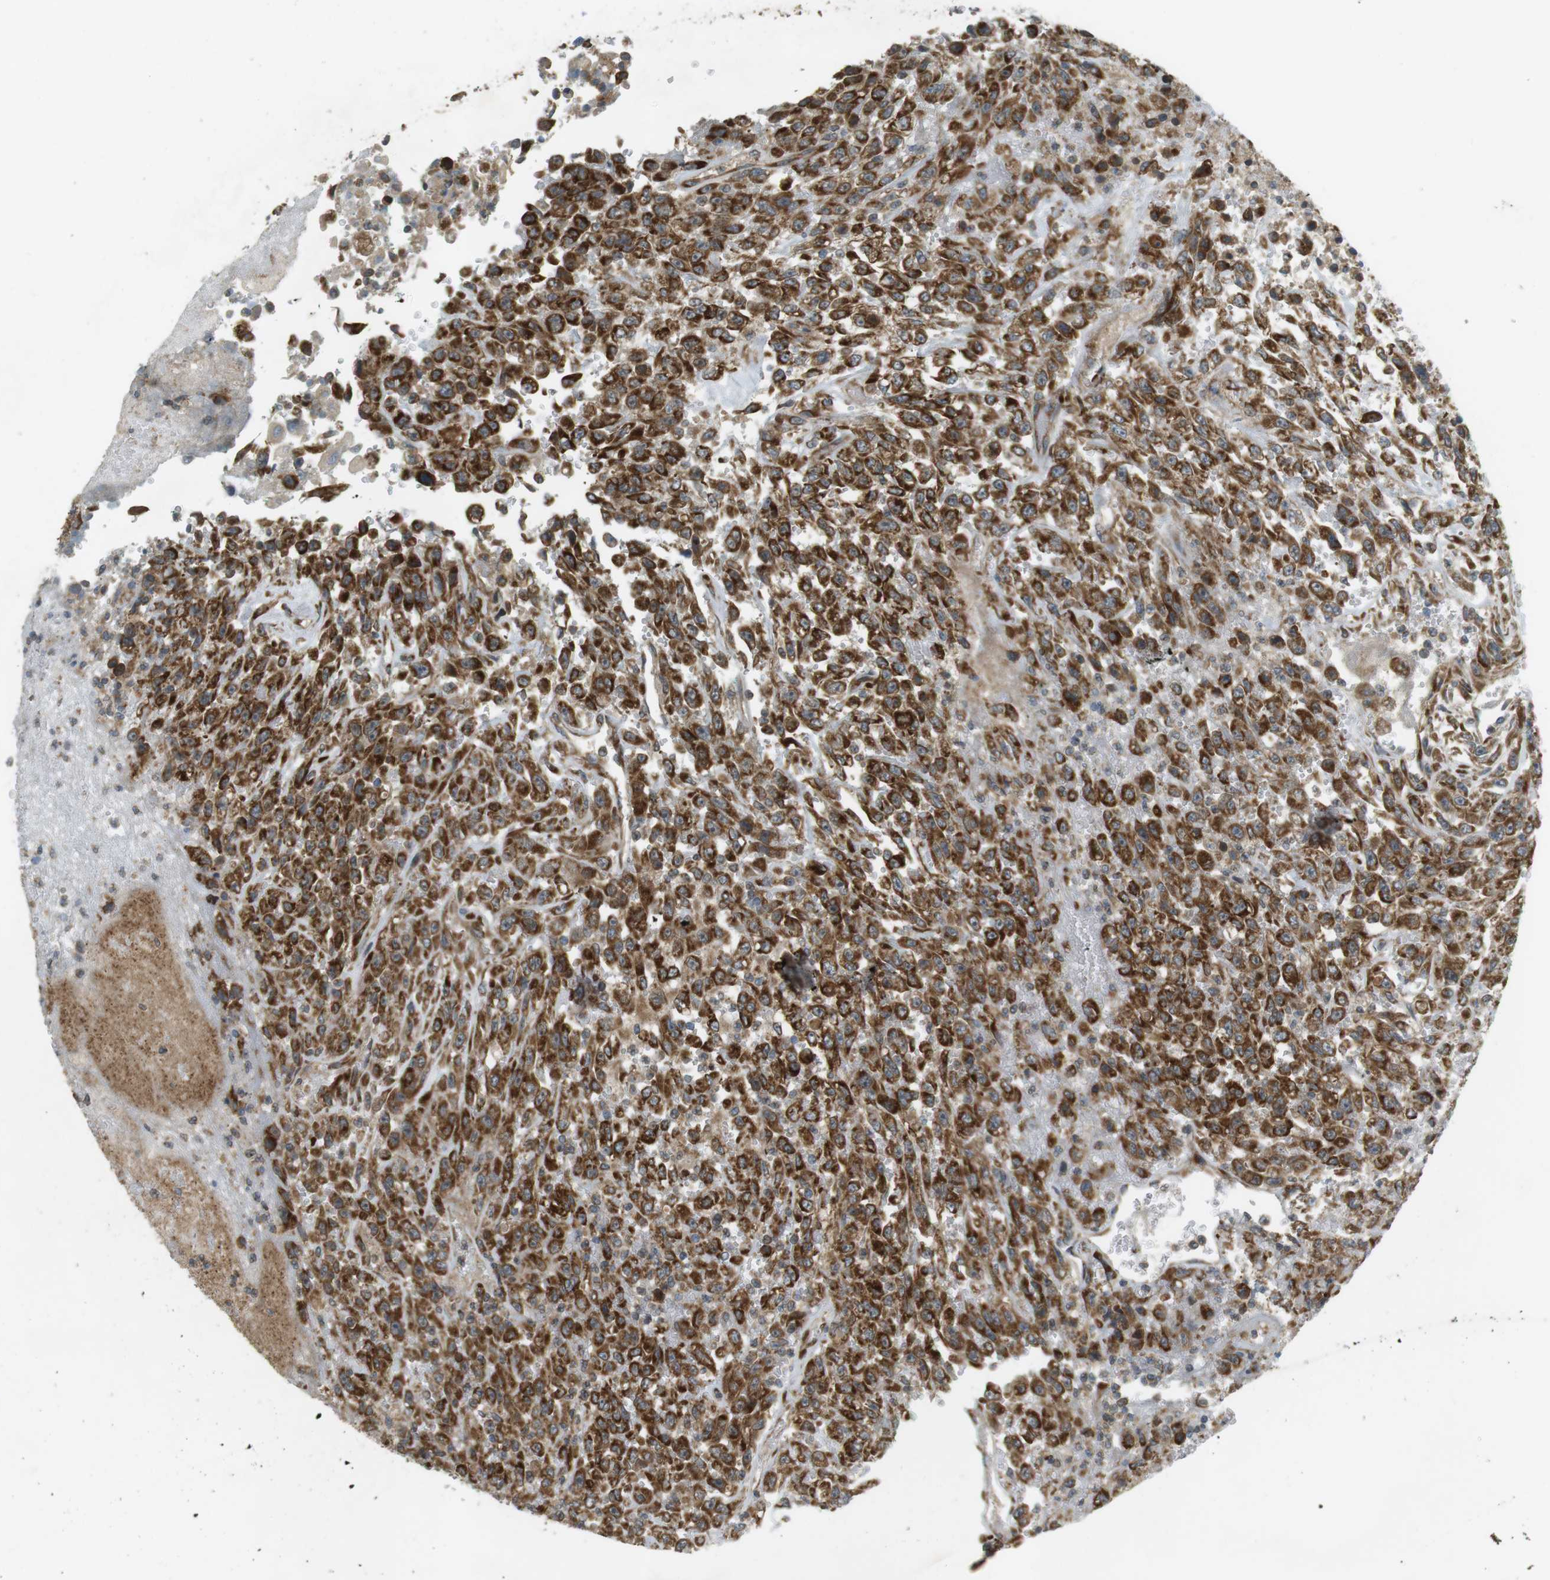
{"staining": {"intensity": "strong", "quantity": ">75%", "location": "cytoplasmic/membranous"}, "tissue": "urothelial cancer", "cell_type": "Tumor cells", "image_type": "cancer", "snomed": [{"axis": "morphology", "description": "Urothelial carcinoma, High grade"}, {"axis": "topography", "description": "Urinary bladder"}], "caption": "Urothelial carcinoma (high-grade) stained for a protein (brown) shows strong cytoplasmic/membranous positive expression in about >75% of tumor cells.", "gene": "SLC41A1", "patient": {"sex": "male", "age": 46}}